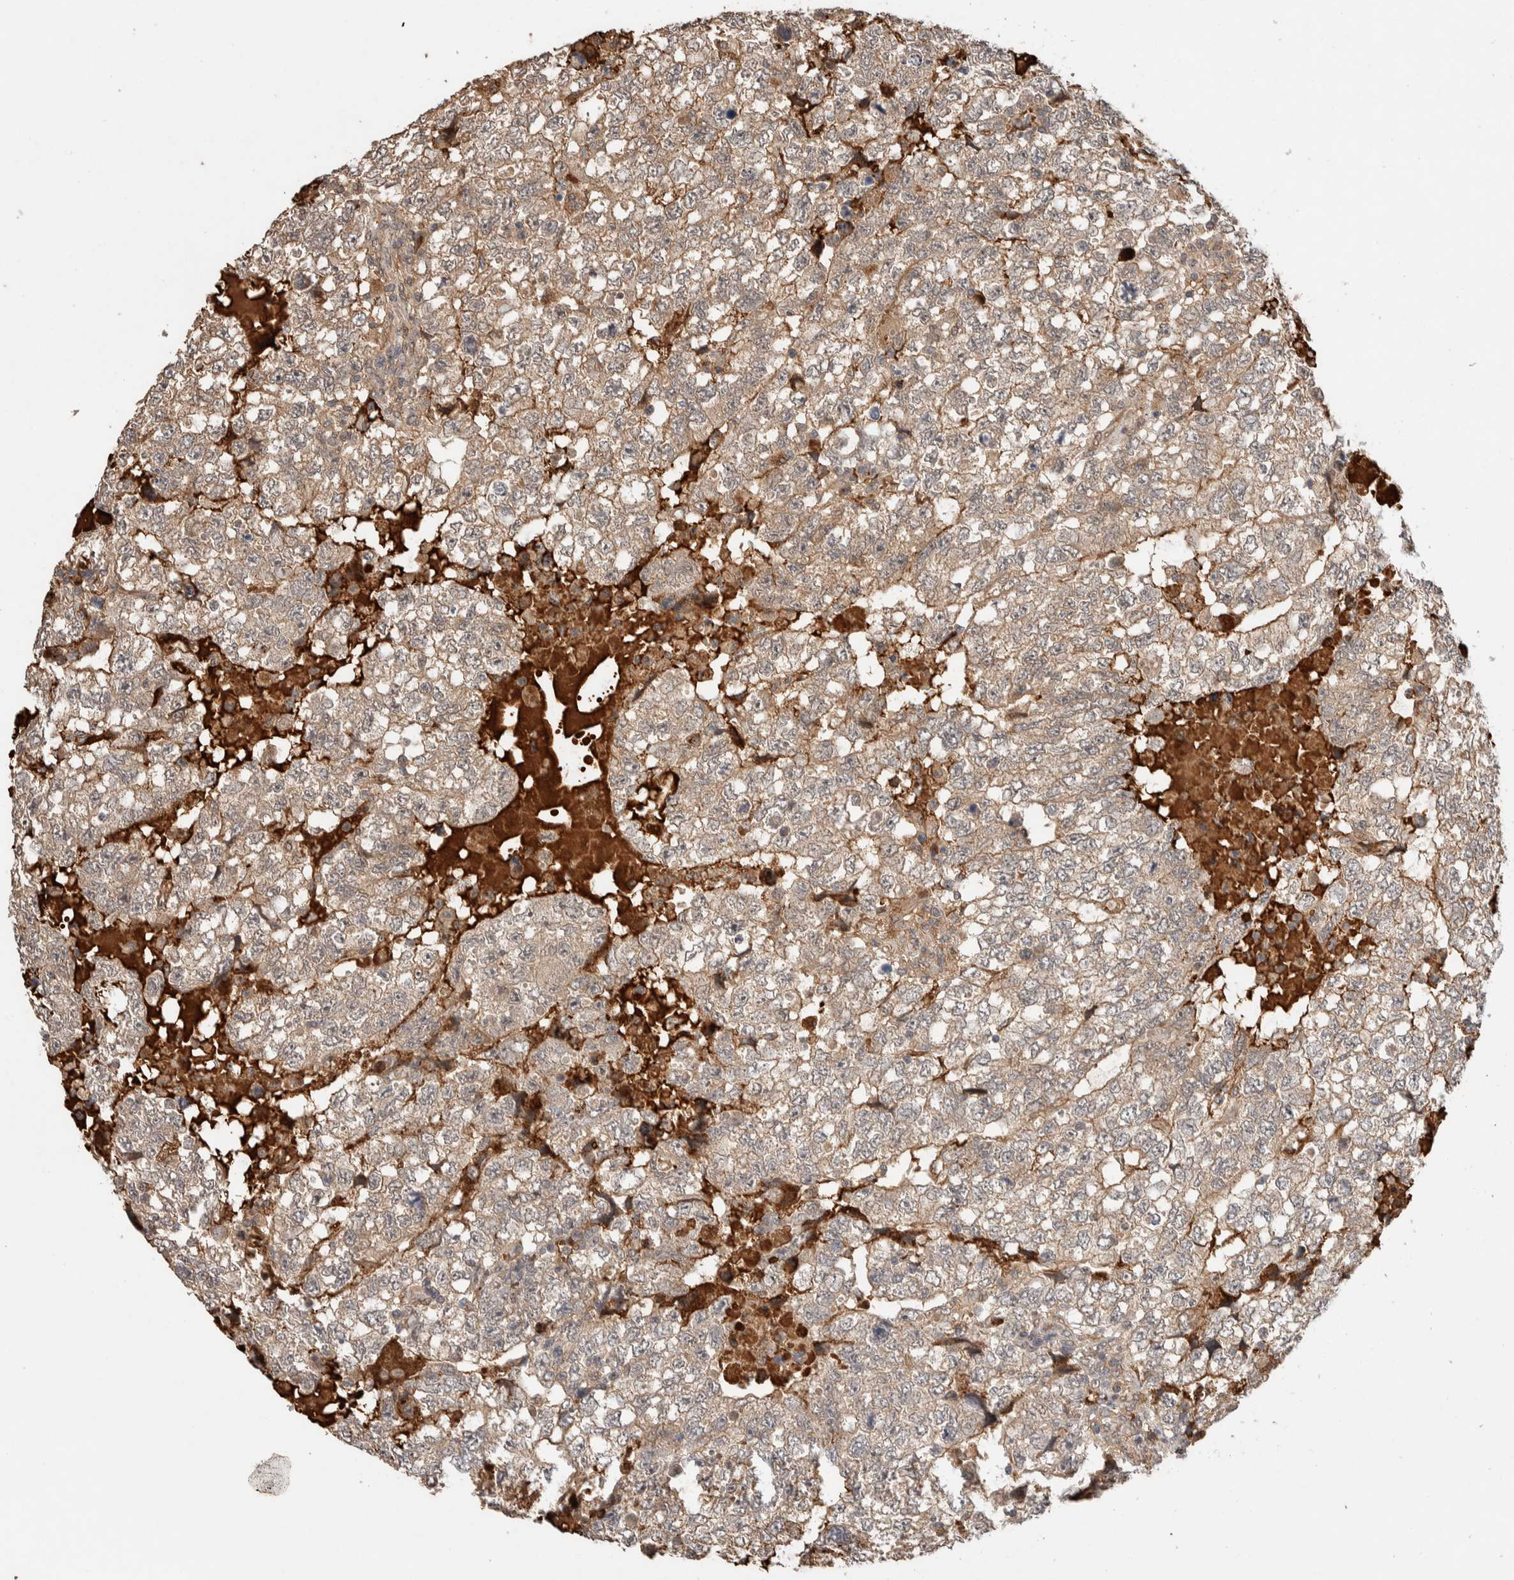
{"staining": {"intensity": "weak", "quantity": ">75%", "location": "cytoplasmic/membranous"}, "tissue": "testis cancer", "cell_type": "Tumor cells", "image_type": "cancer", "snomed": [{"axis": "morphology", "description": "Carcinoma, Embryonal, NOS"}, {"axis": "topography", "description": "Testis"}], "caption": "A low amount of weak cytoplasmic/membranous staining is present in about >75% of tumor cells in testis cancer tissue.", "gene": "CASK", "patient": {"sex": "male", "age": 36}}